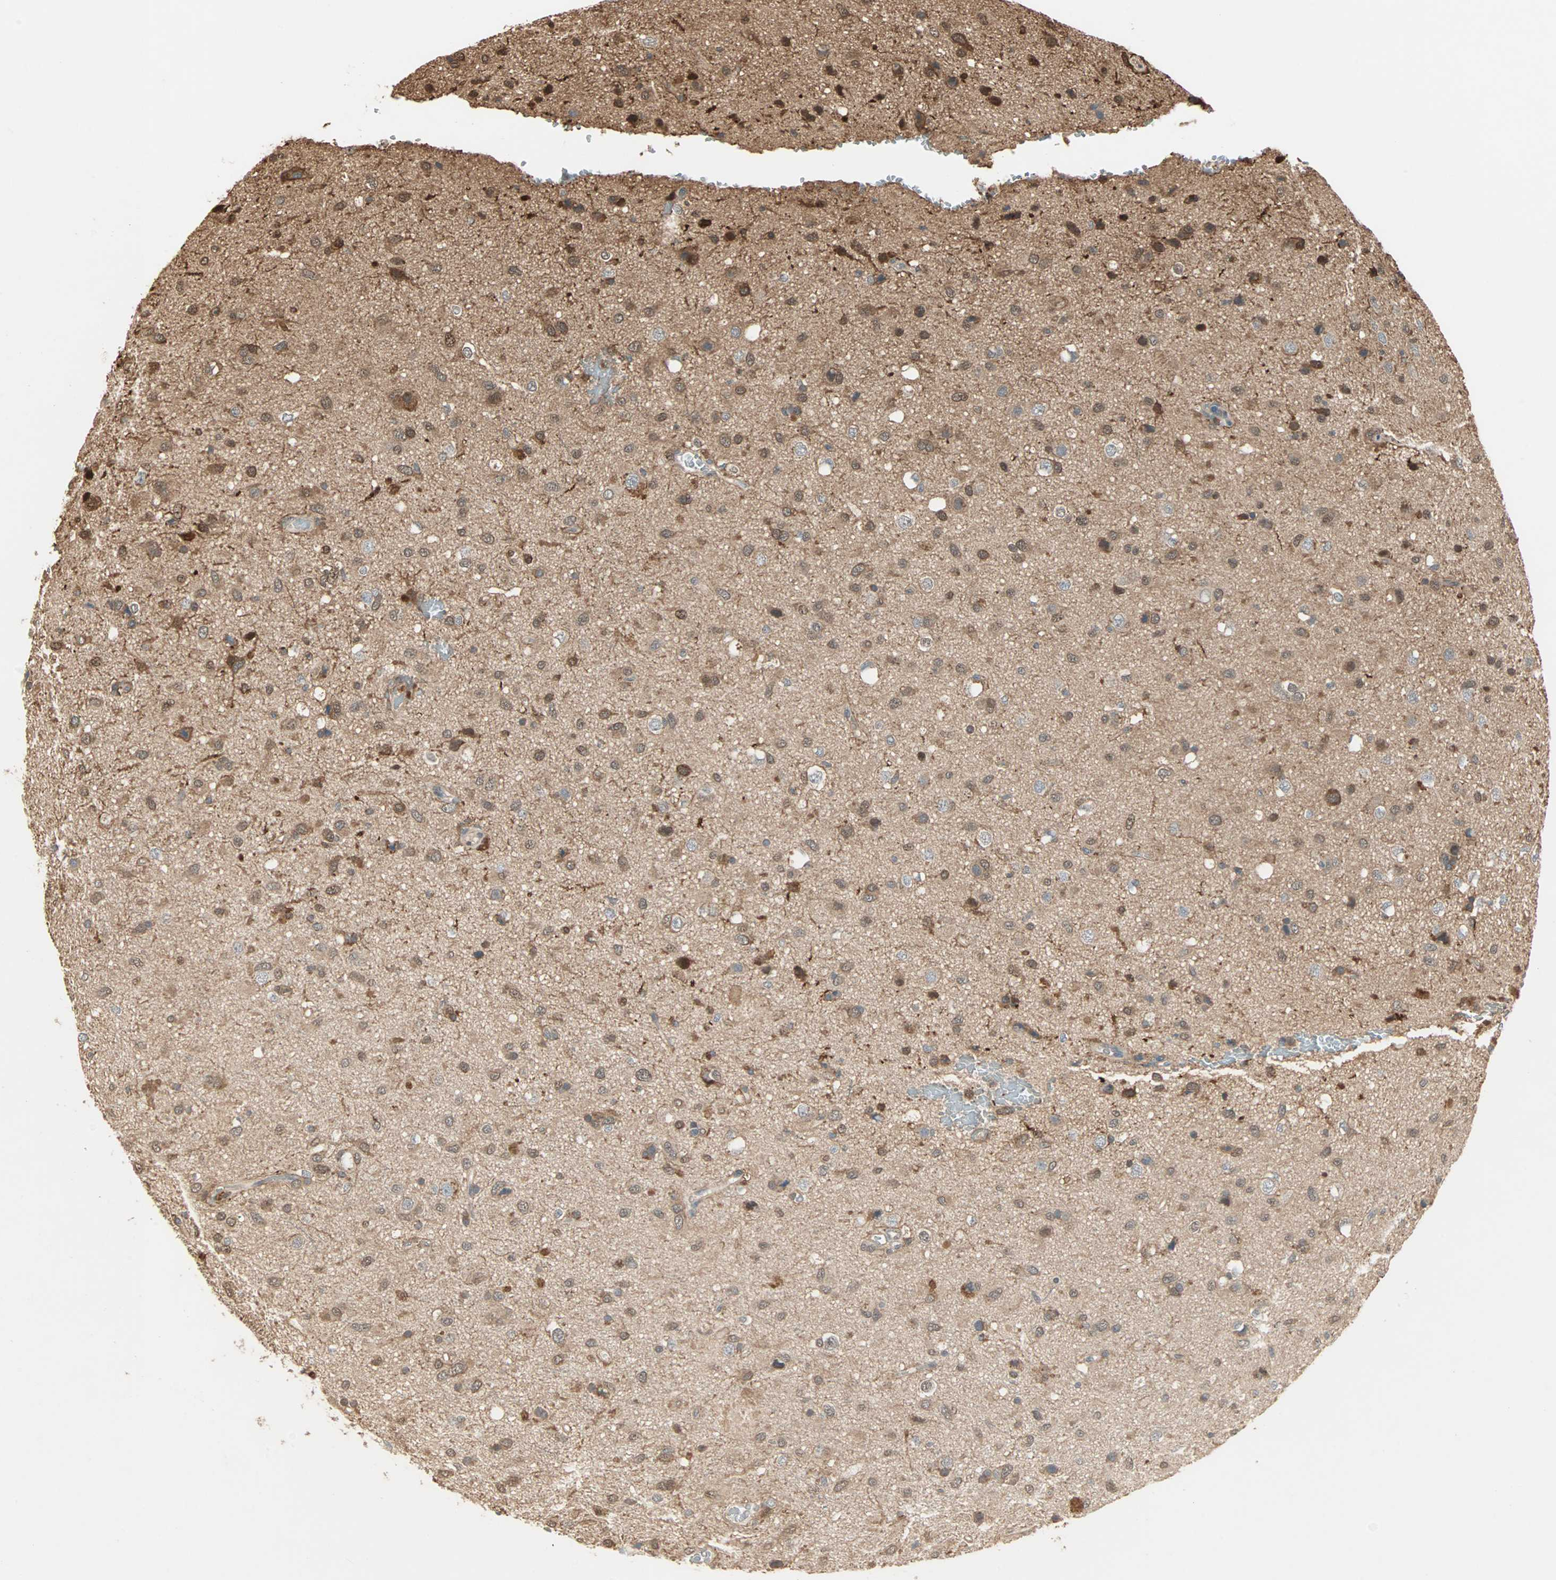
{"staining": {"intensity": "moderate", "quantity": ">75%", "location": "cytoplasmic/membranous,nuclear"}, "tissue": "glioma", "cell_type": "Tumor cells", "image_type": "cancer", "snomed": [{"axis": "morphology", "description": "Glioma, malignant, Low grade"}, {"axis": "topography", "description": "Brain"}], "caption": "The histopathology image exhibits staining of malignant glioma (low-grade), revealing moderate cytoplasmic/membranous and nuclear protein positivity (brown color) within tumor cells.", "gene": "DRG2", "patient": {"sex": "male", "age": 77}}